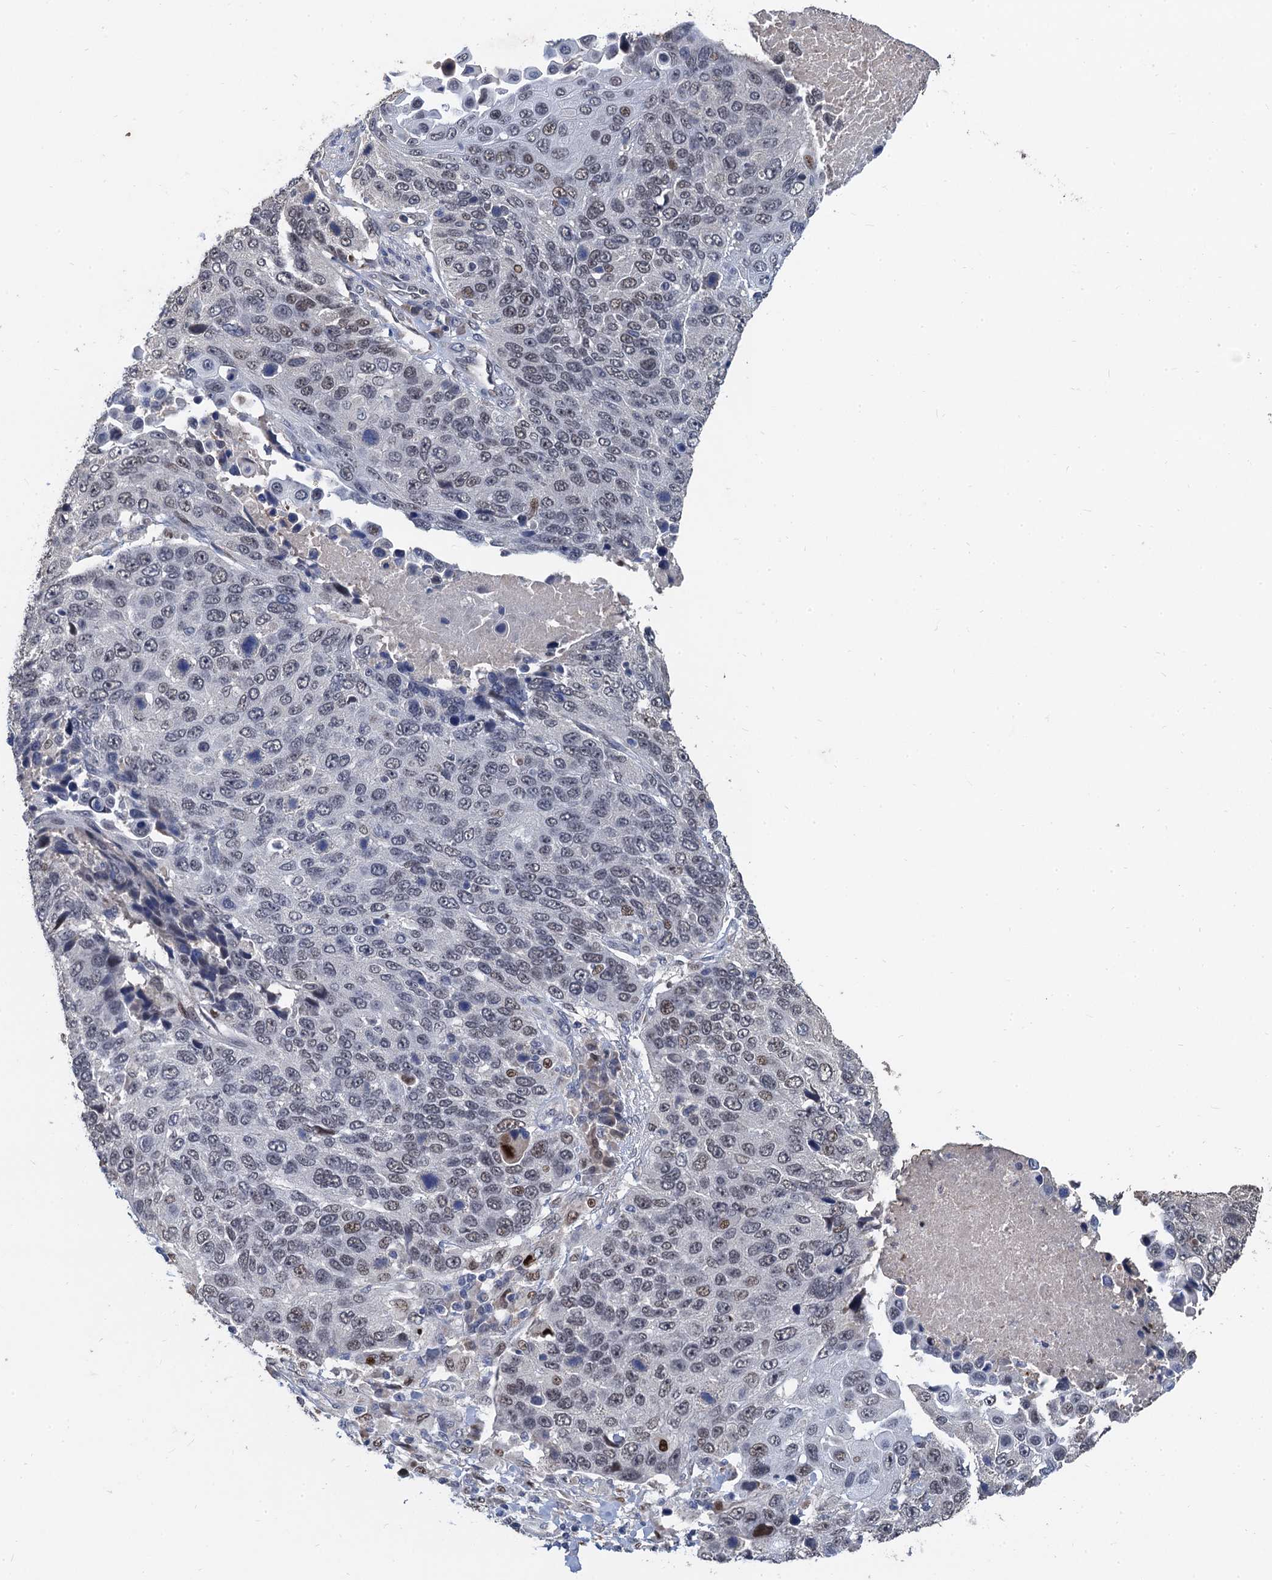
{"staining": {"intensity": "weak", "quantity": "<25%", "location": "nuclear"}, "tissue": "lung cancer", "cell_type": "Tumor cells", "image_type": "cancer", "snomed": [{"axis": "morphology", "description": "Normal tissue, NOS"}, {"axis": "morphology", "description": "Squamous cell carcinoma, NOS"}, {"axis": "topography", "description": "Lymph node"}, {"axis": "topography", "description": "Lung"}], "caption": "This photomicrograph is of lung squamous cell carcinoma stained with immunohistochemistry to label a protein in brown with the nuclei are counter-stained blue. There is no staining in tumor cells. (DAB immunohistochemistry (IHC) visualized using brightfield microscopy, high magnification).", "gene": "TSEN34", "patient": {"sex": "male", "age": 66}}